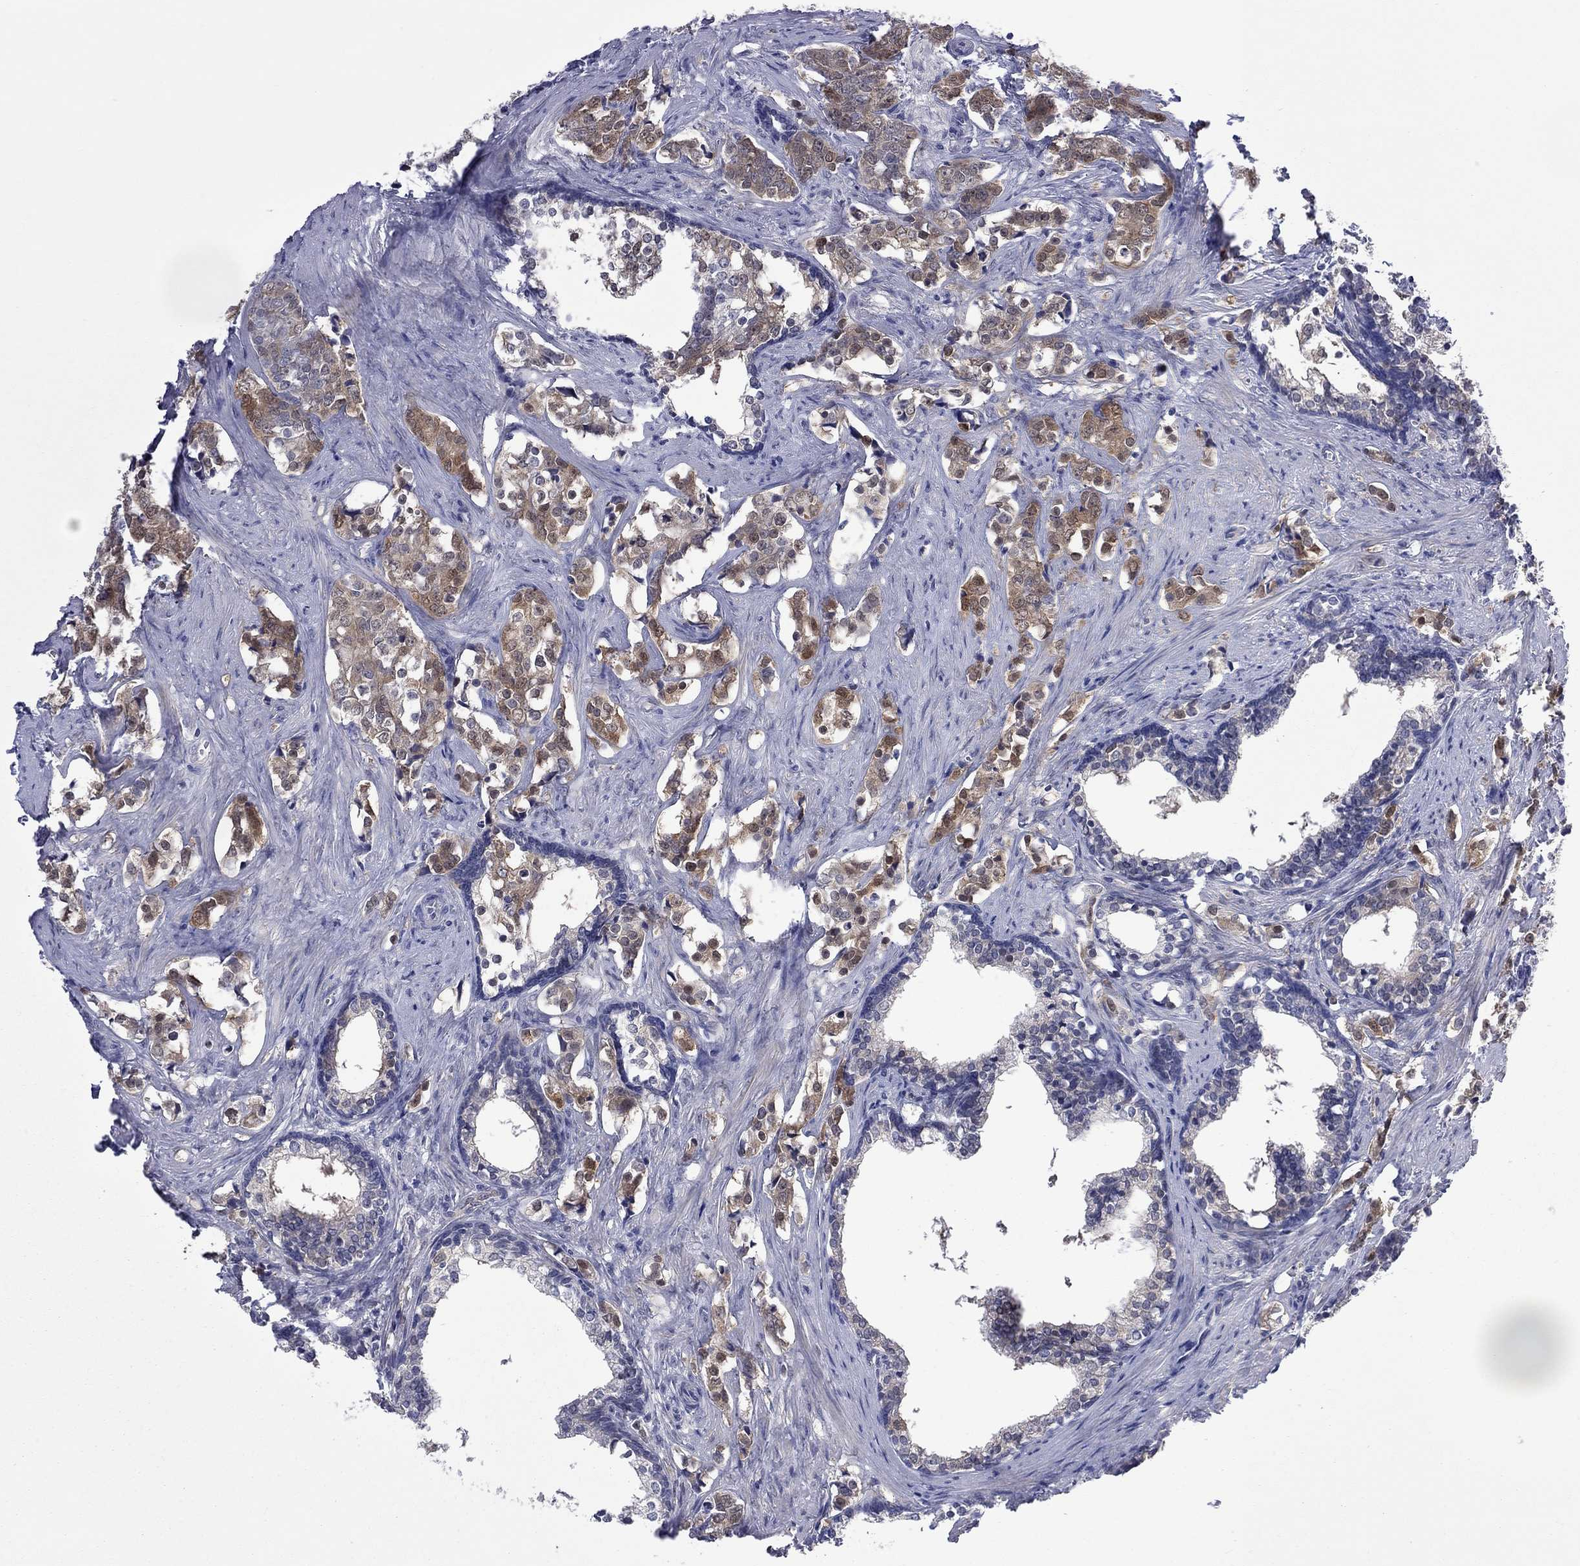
{"staining": {"intensity": "moderate", "quantity": ">75%", "location": "cytoplasmic/membranous"}, "tissue": "prostate cancer", "cell_type": "Tumor cells", "image_type": "cancer", "snomed": [{"axis": "morphology", "description": "Adenocarcinoma, NOS"}, {"axis": "topography", "description": "Prostate and seminal vesicle, NOS"}], "caption": "This is a photomicrograph of immunohistochemistry (IHC) staining of adenocarcinoma (prostate), which shows moderate staining in the cytoplasmic/membranous of tumor cells.", "gene": "CTNNBIP1", "patient": {"sex": "male", "age": 63}}